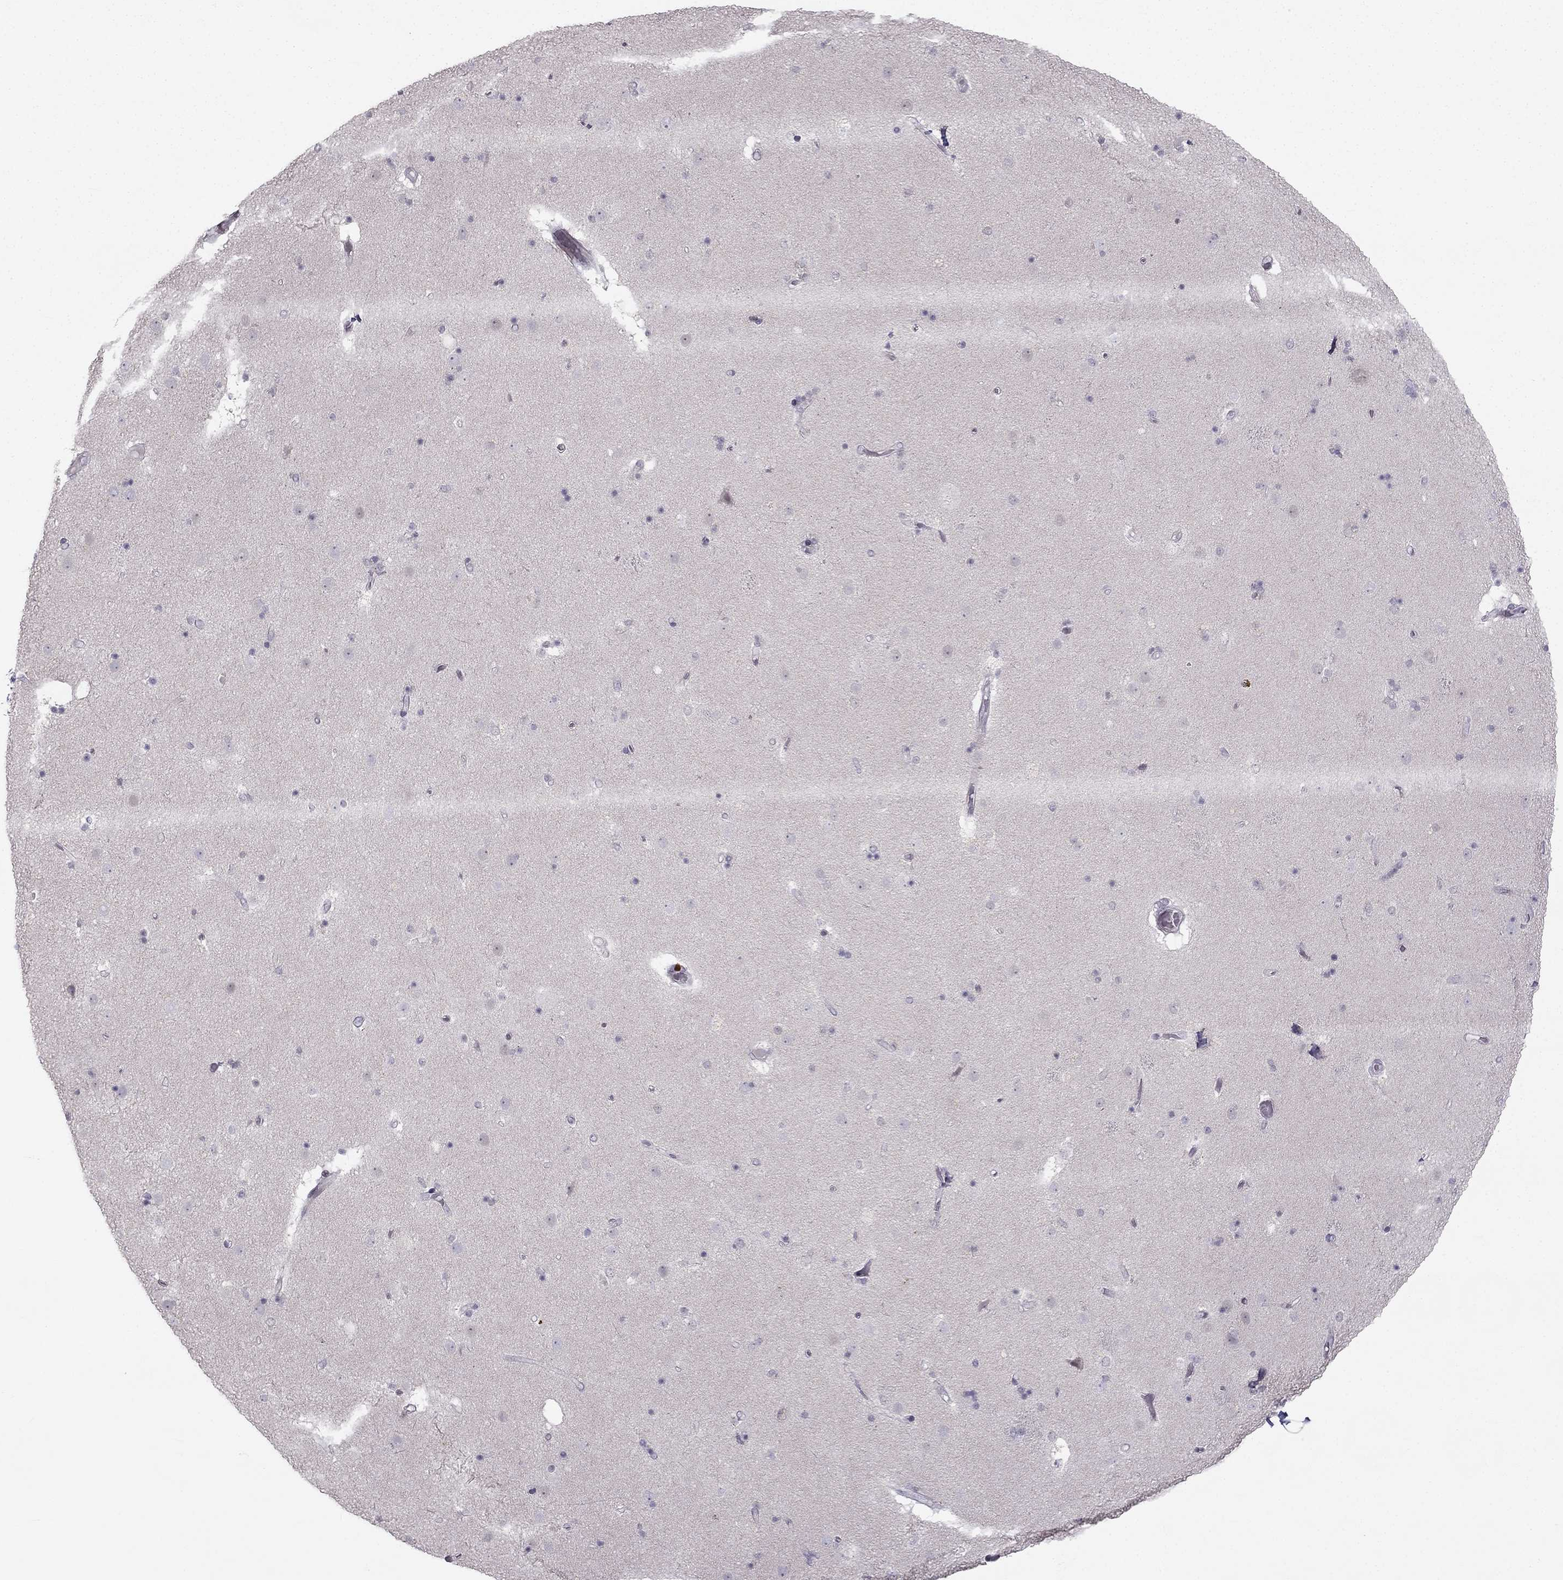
{"staining": {"intensity": "negative", "quantity": "none", "location": "none"}, "tissue": "caudate", "cell_type": "Glial cells", "image_type": "normal", "snomed": [{"axis": "morphology", "description": "Normal tissue, NOS"}, {"axis": "topography", "description": "Lateral ventricle wall"}], "caption": "DAB (3,3'-diaminobenzidine) immunohistochemical staining of unremarkable caudate displays no significant expression in glial cells.", "gene": "C5orf49", "patient": {"sex": "female", "age": 71}}